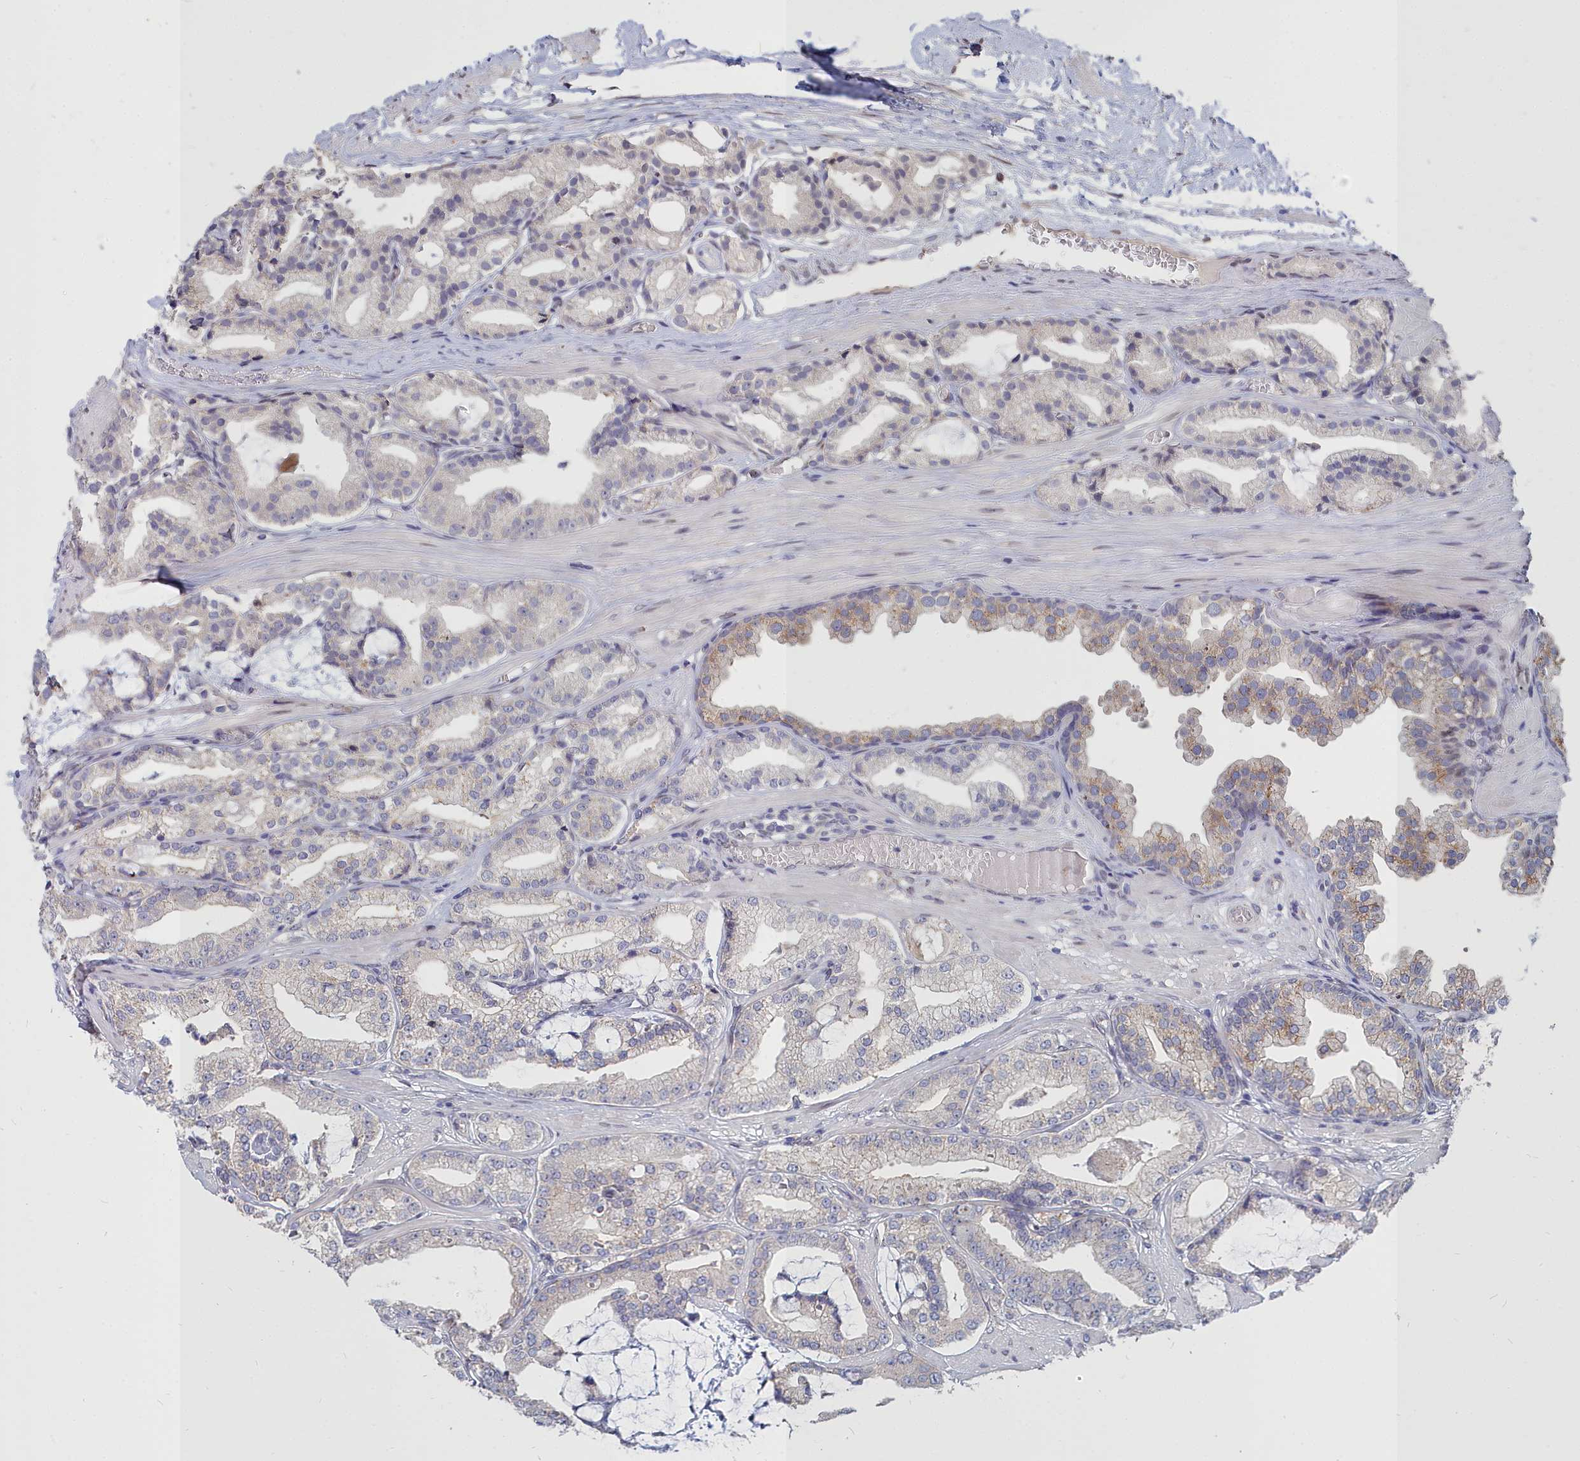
{"staining": {"intensity": "negative", "quantity": "none", "location": "none"}, "tissue": "prostate cancer", "cell_type": "Tumor cells", "image_type": "cancer", "snomed": [{"axis": "morphology", "description": "Adenocarcinoma, High grade"}, {"axis": "topography", "description": "Prostate"}], "caption": "Immunohistochemistry image of human prostate cancer stained for a protein (brown), which displays no expression in tumor cells. (DAB immunohistochemistry, high magnification).", "gene": "NOXA1", "patient": {"sex": "male", "age": 71}}